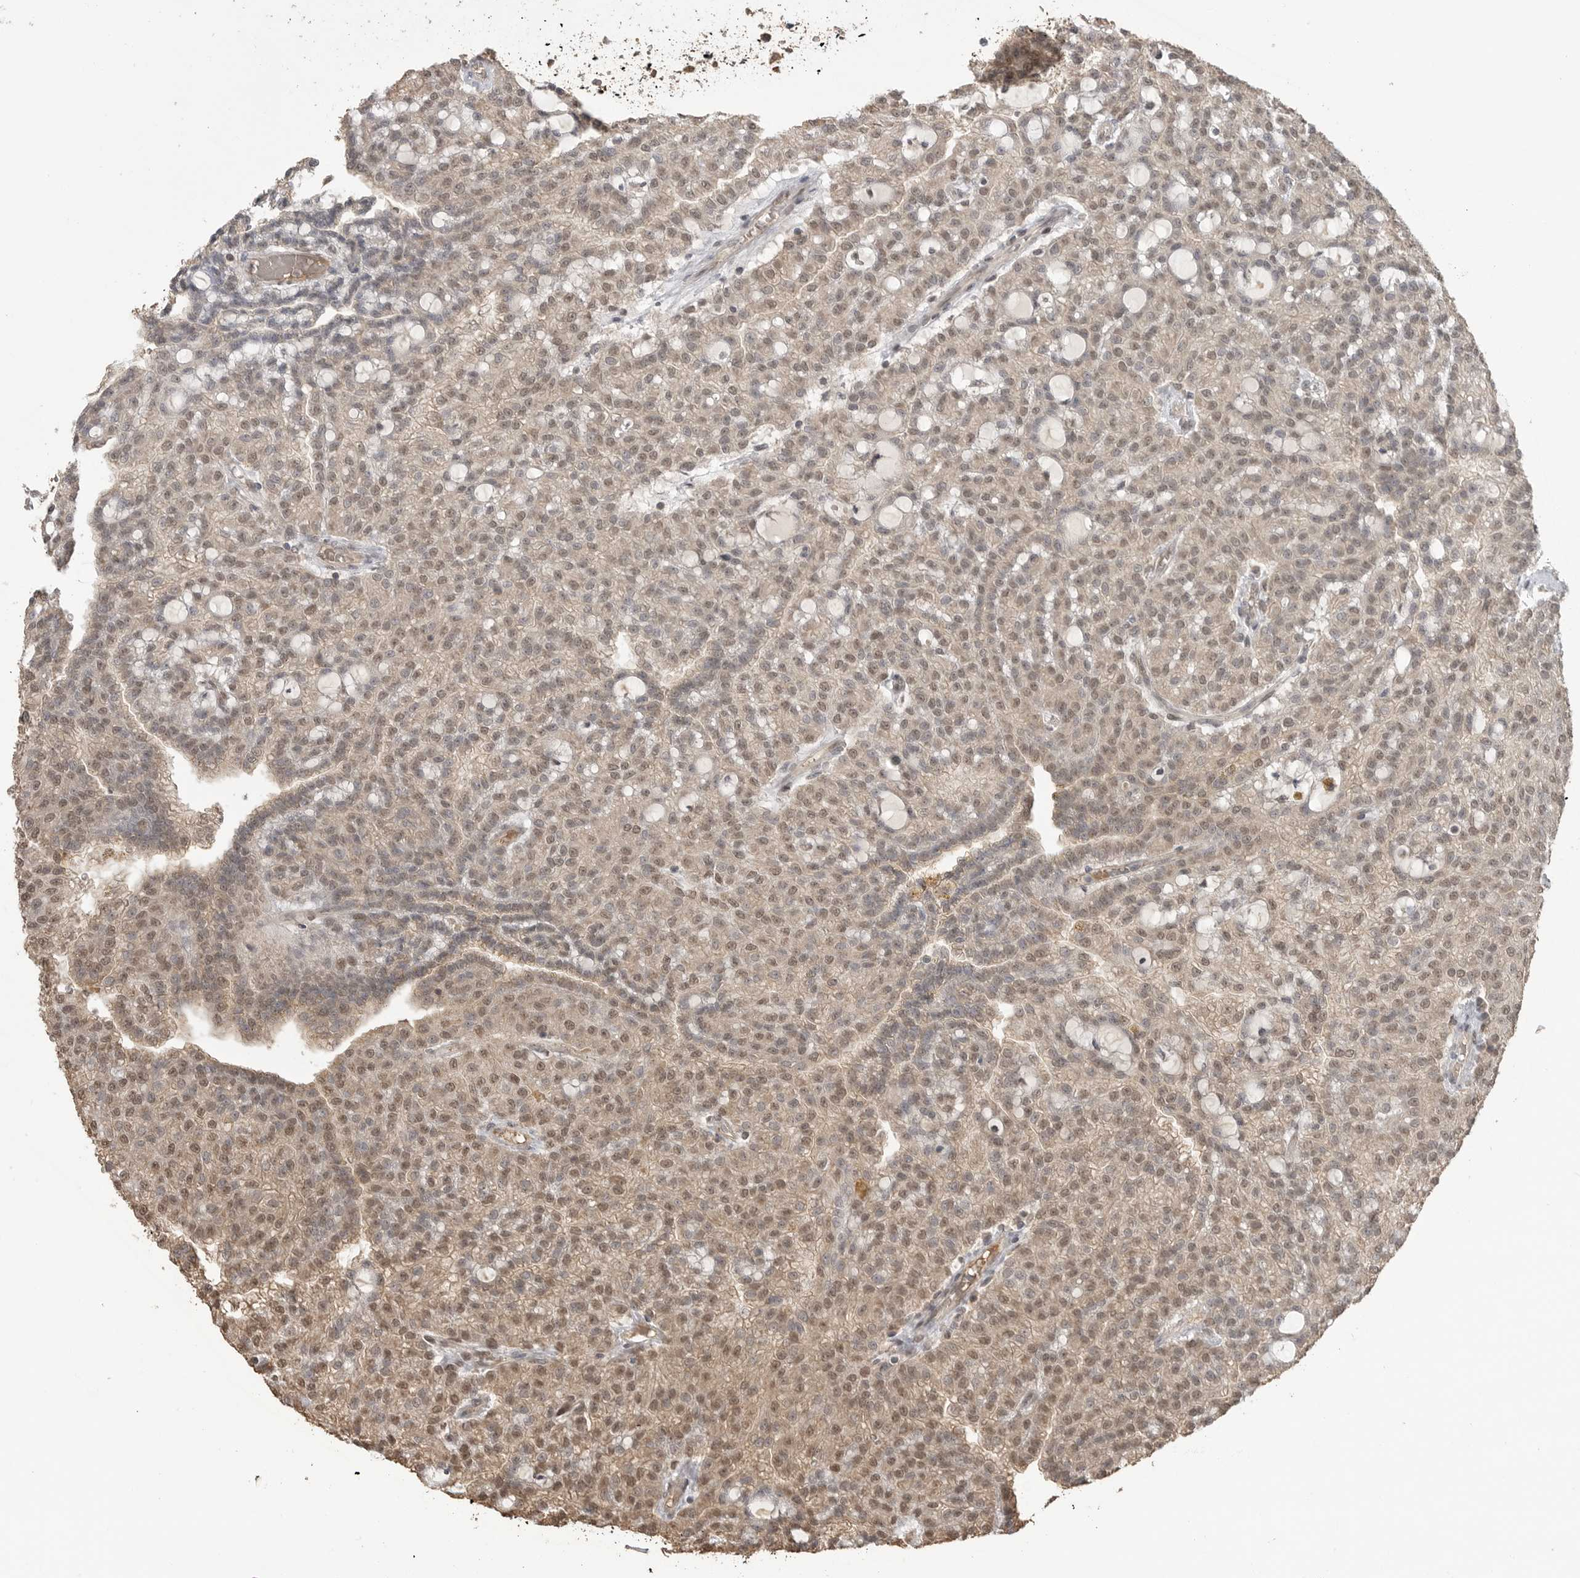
{"staining": {"intensity": "moderate", "quantity": ">75%", "location": "cytoplasmic/membranous,nuclear"}, "tissue": "renal cancer", "cell_type": "Tumor cells", "image_type": "cancer", "snomed": [{"axis": "morphology", "description": "Adenocarcinoma, NOS"}, {"axis": "topography", "description": "Kidney"}], "caption": "The histopathology image displays staining of renal adenocarcinoma, revealing moderate cytoplasmic/membranous and nuclear protein expression (brown color) within tumor cells.", "gene": "ASPSCR1", "patient": {"sex": "male", "age": 63}}